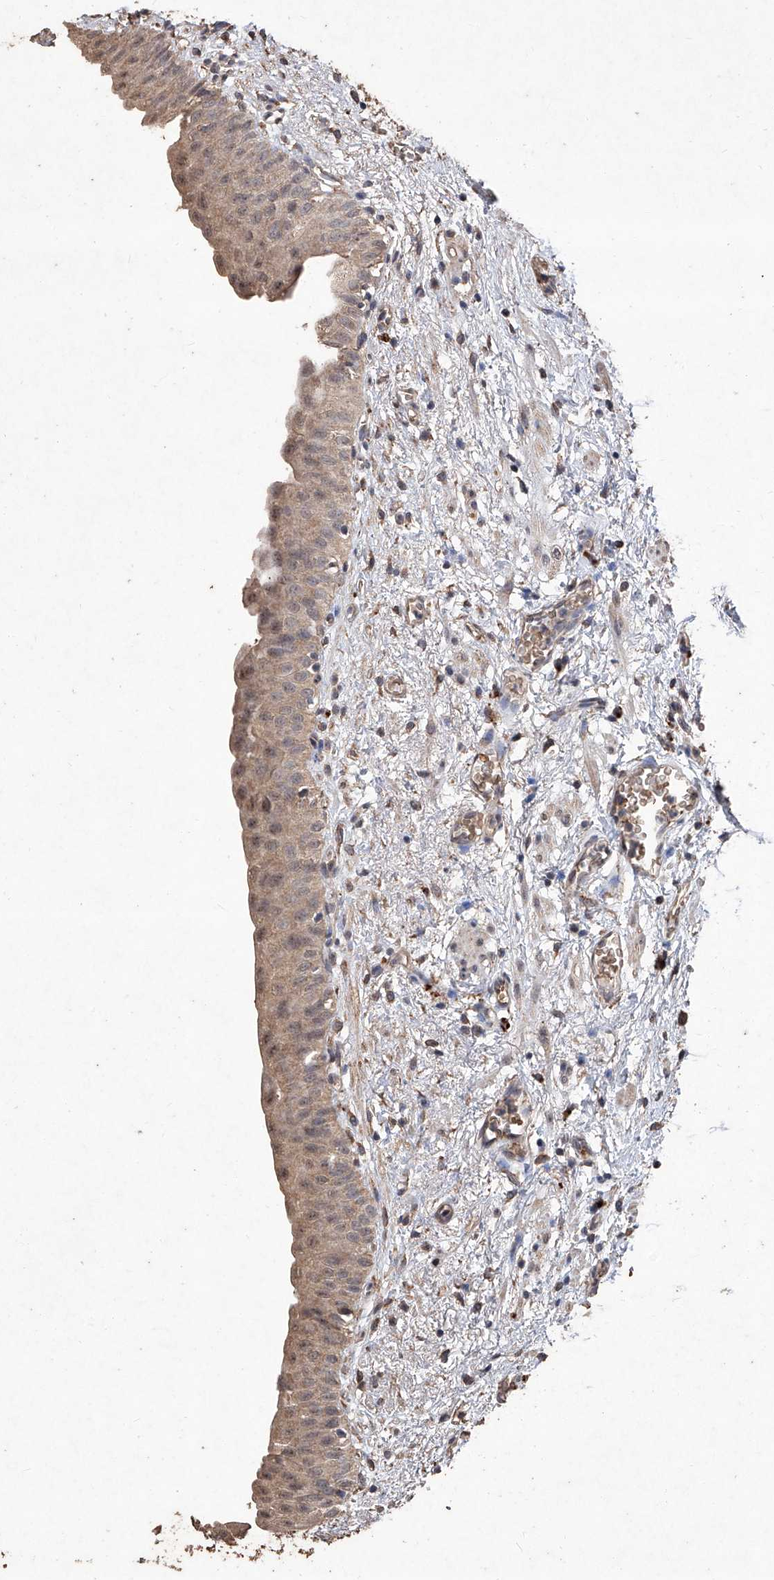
{"staining": {"intensity": "weak", "quantity": ">75%", "location": "cytoplasmic/membranous,nuclear"}, "tissue": "urinary bladder", "cell_type": "Urothelial cells", "image_type": "normal", "snomed": [{"axis": "morphology", "description": "Normal tissue, NOS"}, {"axis": "topography", "description": "Urinary bladder"}], "caption": "Normal urinary bladder reveals weak cytoplasmic/membranous,nuclear staining in about >75% of urothelial cells (DAB IHC, brown staining for protein, blue staining for nuclei)..", "gene": "EML1", "patient": {"sex": "male", "age": 51}}